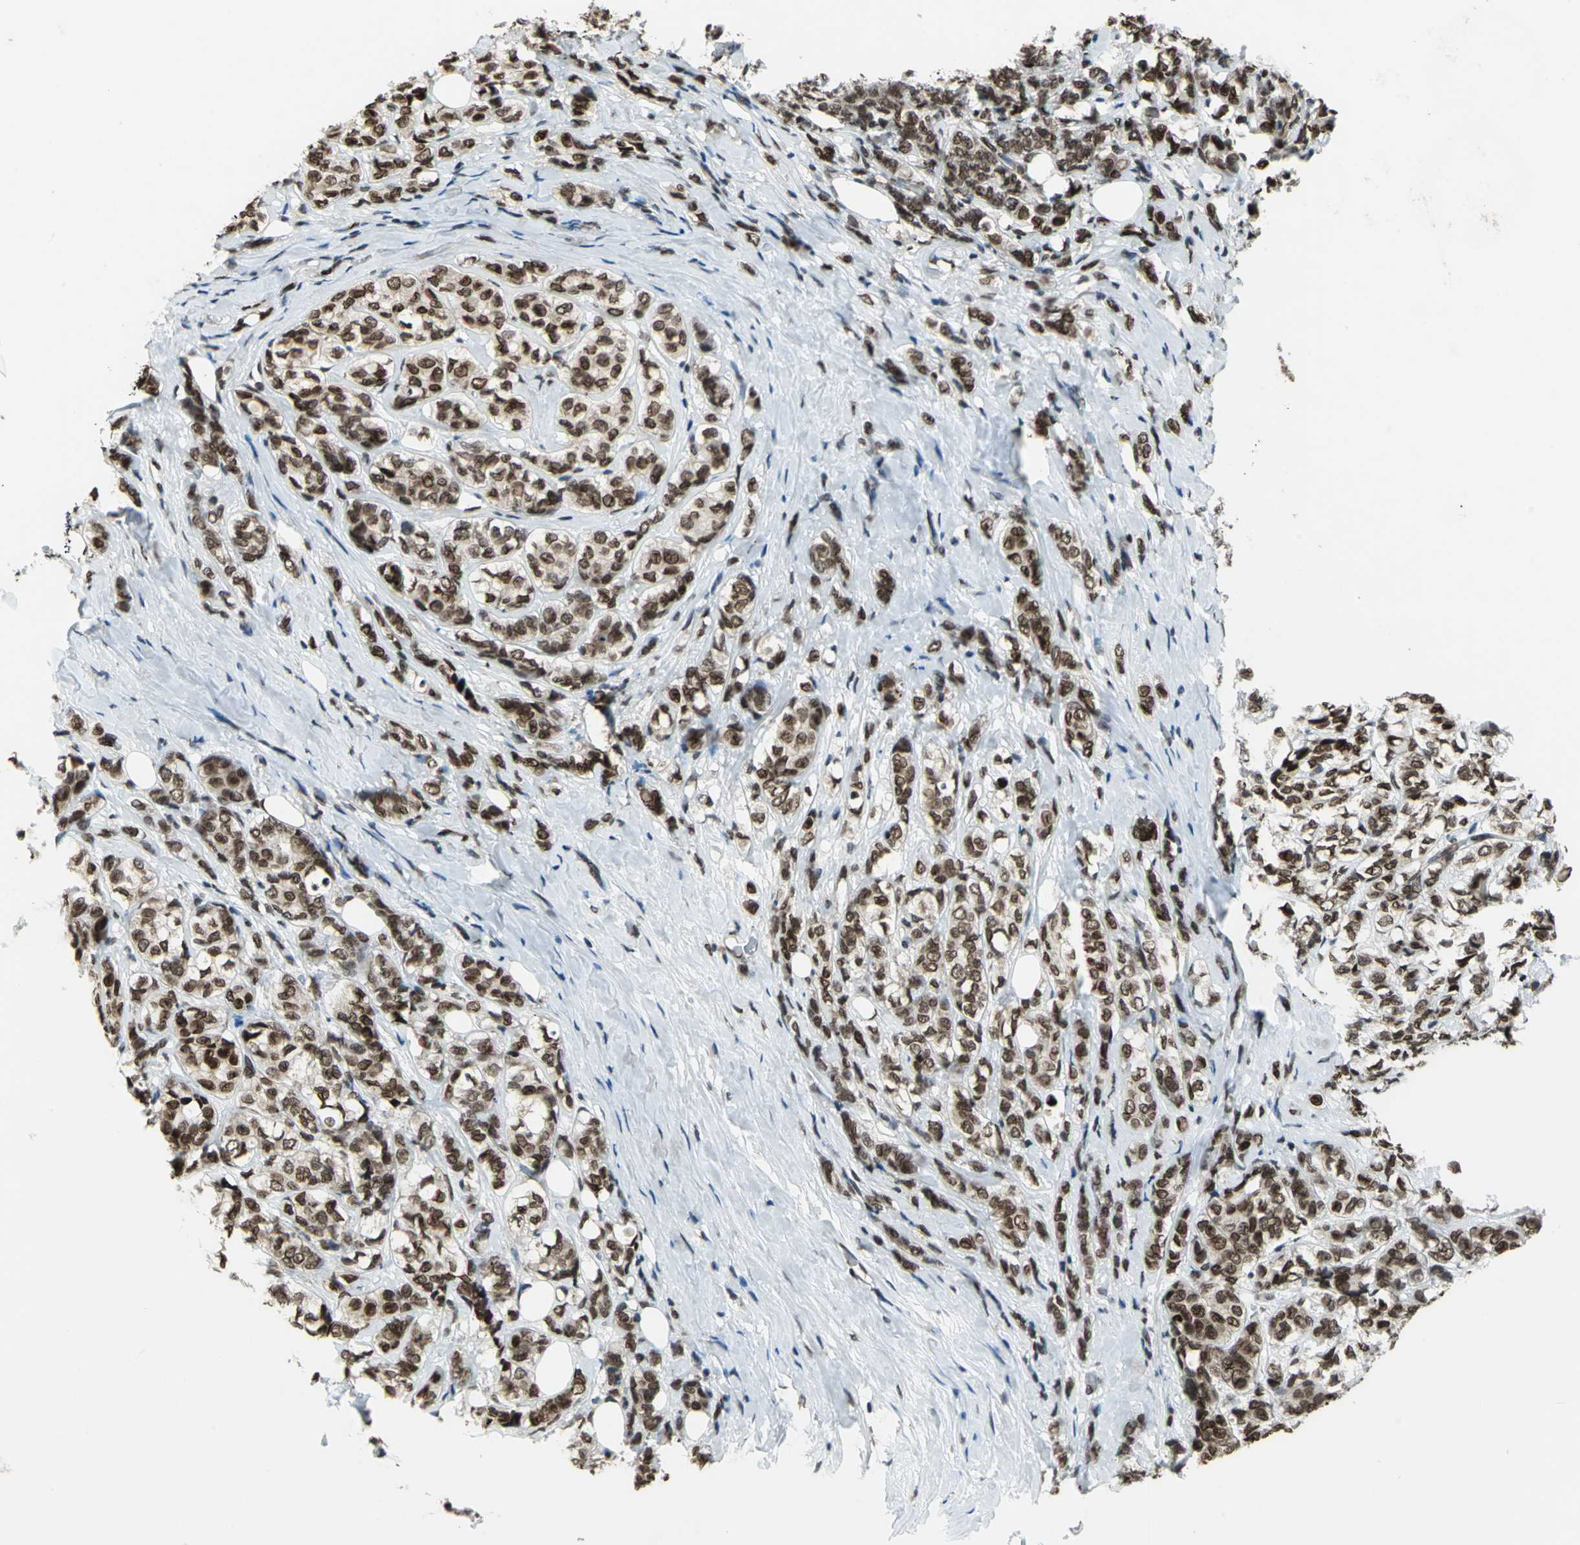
{"staining": {"intensity": "strong", "quantity": ">75%", "location": "cytoplasmic/membranous,nuclear"}, "tissue": "breast cancer", "cell_type": "Tumor cells", "image_type": "cancer", "snomed": [{"axis": "morphology", "description": "Lobular carcinoma"}, {"axis": "topography", "description": "Breast"}], "caption": "Immunohistochemistry of breast cancer (lobular carcinoma) exhibits high levels of strong cytoplasmic/membranous and nuclear positivity in approximately >75% of tumor cells.", "gene": "ISY1", "patient": {"sex": "female", "age": 60}}